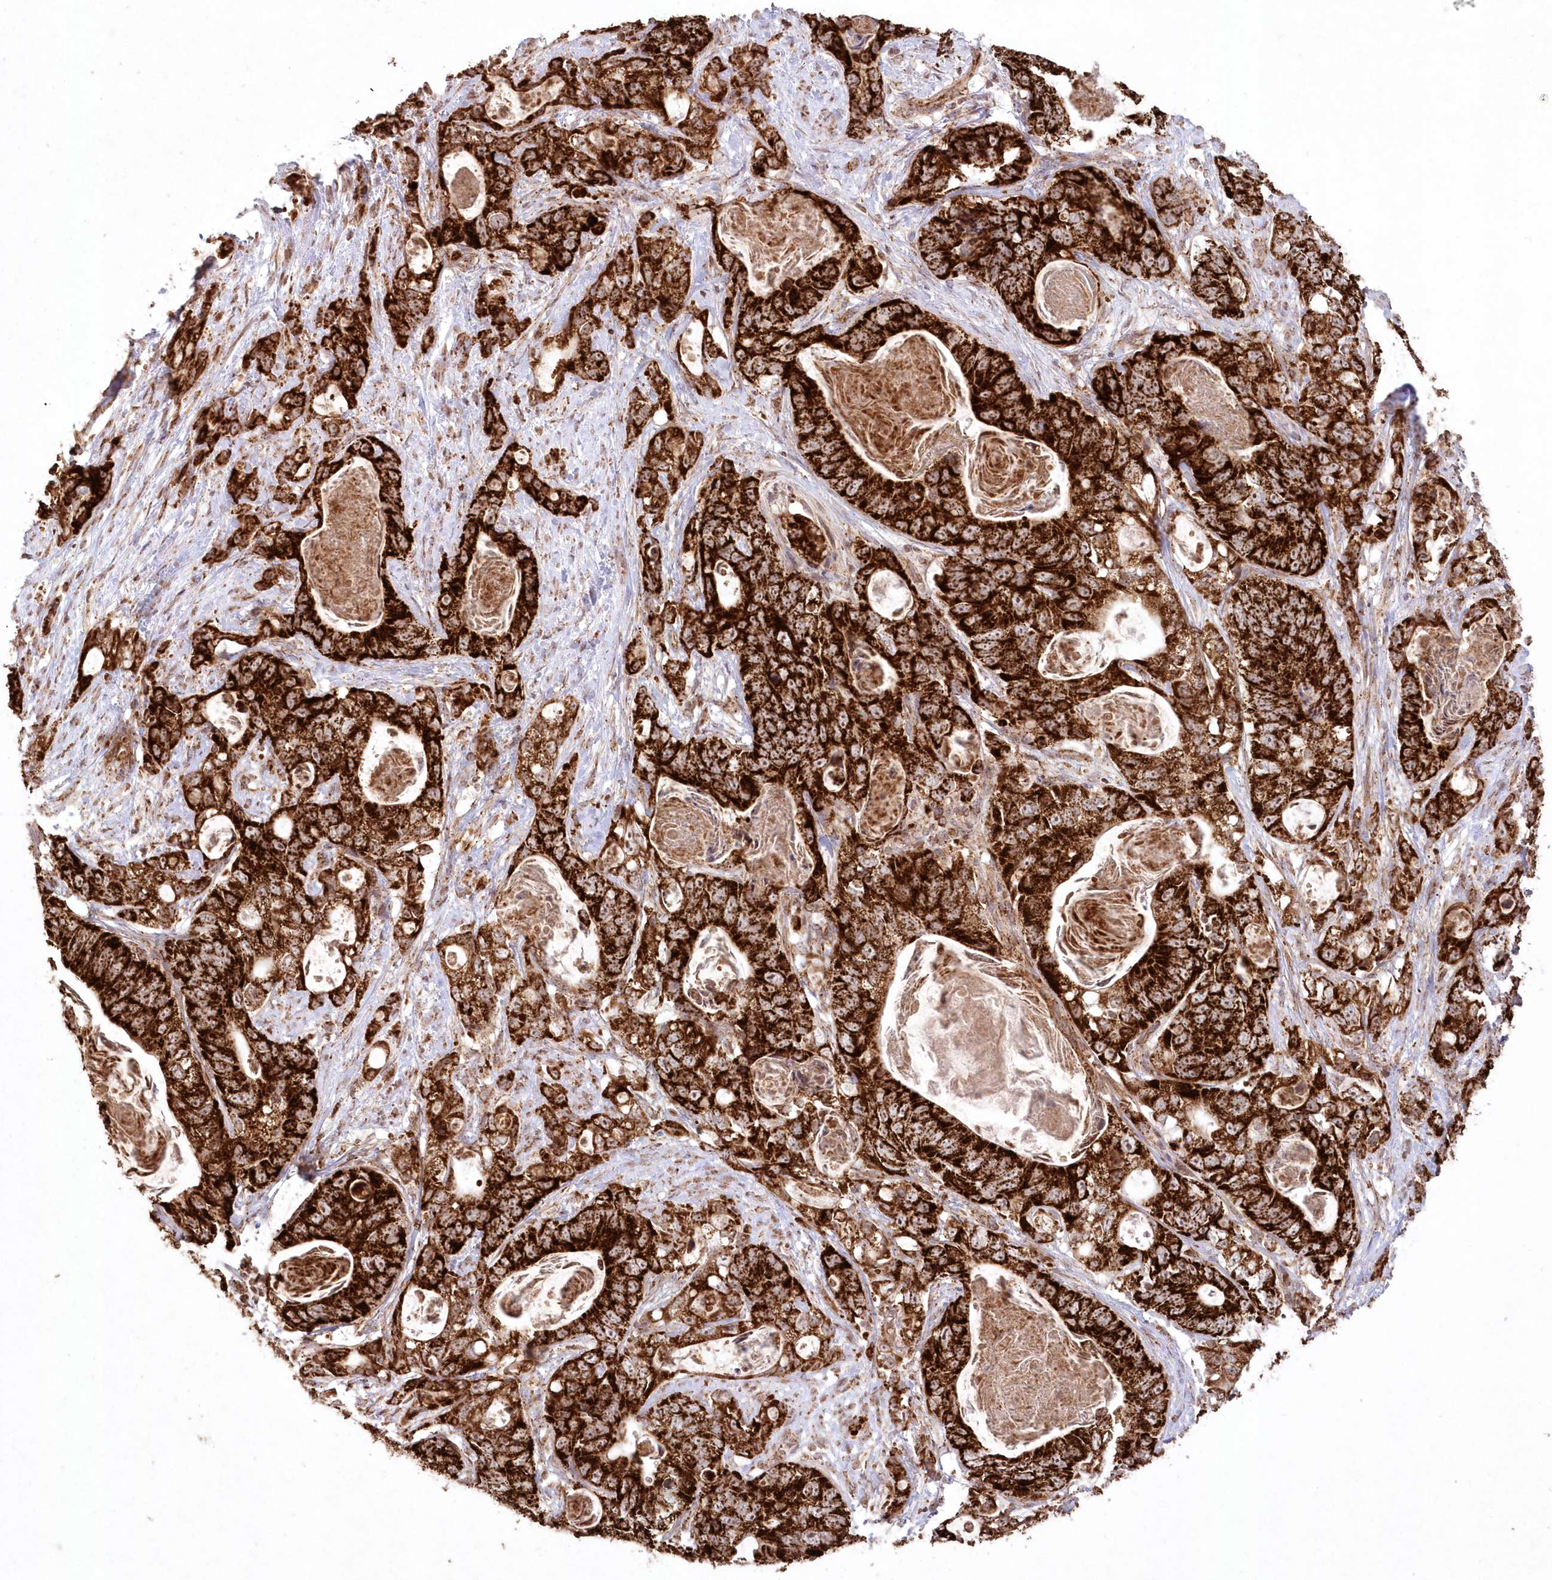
{"staining": {"intensity": "strong", "quantity": ">75%", "location": "cytoplasmic/membranous"}, "tissue": "stomach cancer", "cell_type": "Tumor cells", "image_type": "cancer", "snomed": [{"axis": "morphology", "description": "Normal tissue, NOS"}, {"axis": "morphology", "description": "Adenocarcinoma, NOS"}, {"axis": "topography", "description": "Stomach"}], "caption": "Protein expression by immunohistochemistry reveals strong cytoplasmic/membranous staining in about >75% of tumor cells in stomach adenocarcinoma.", "gene": "LRPPRC", "patient": {"sex": "female", "age": 89}}